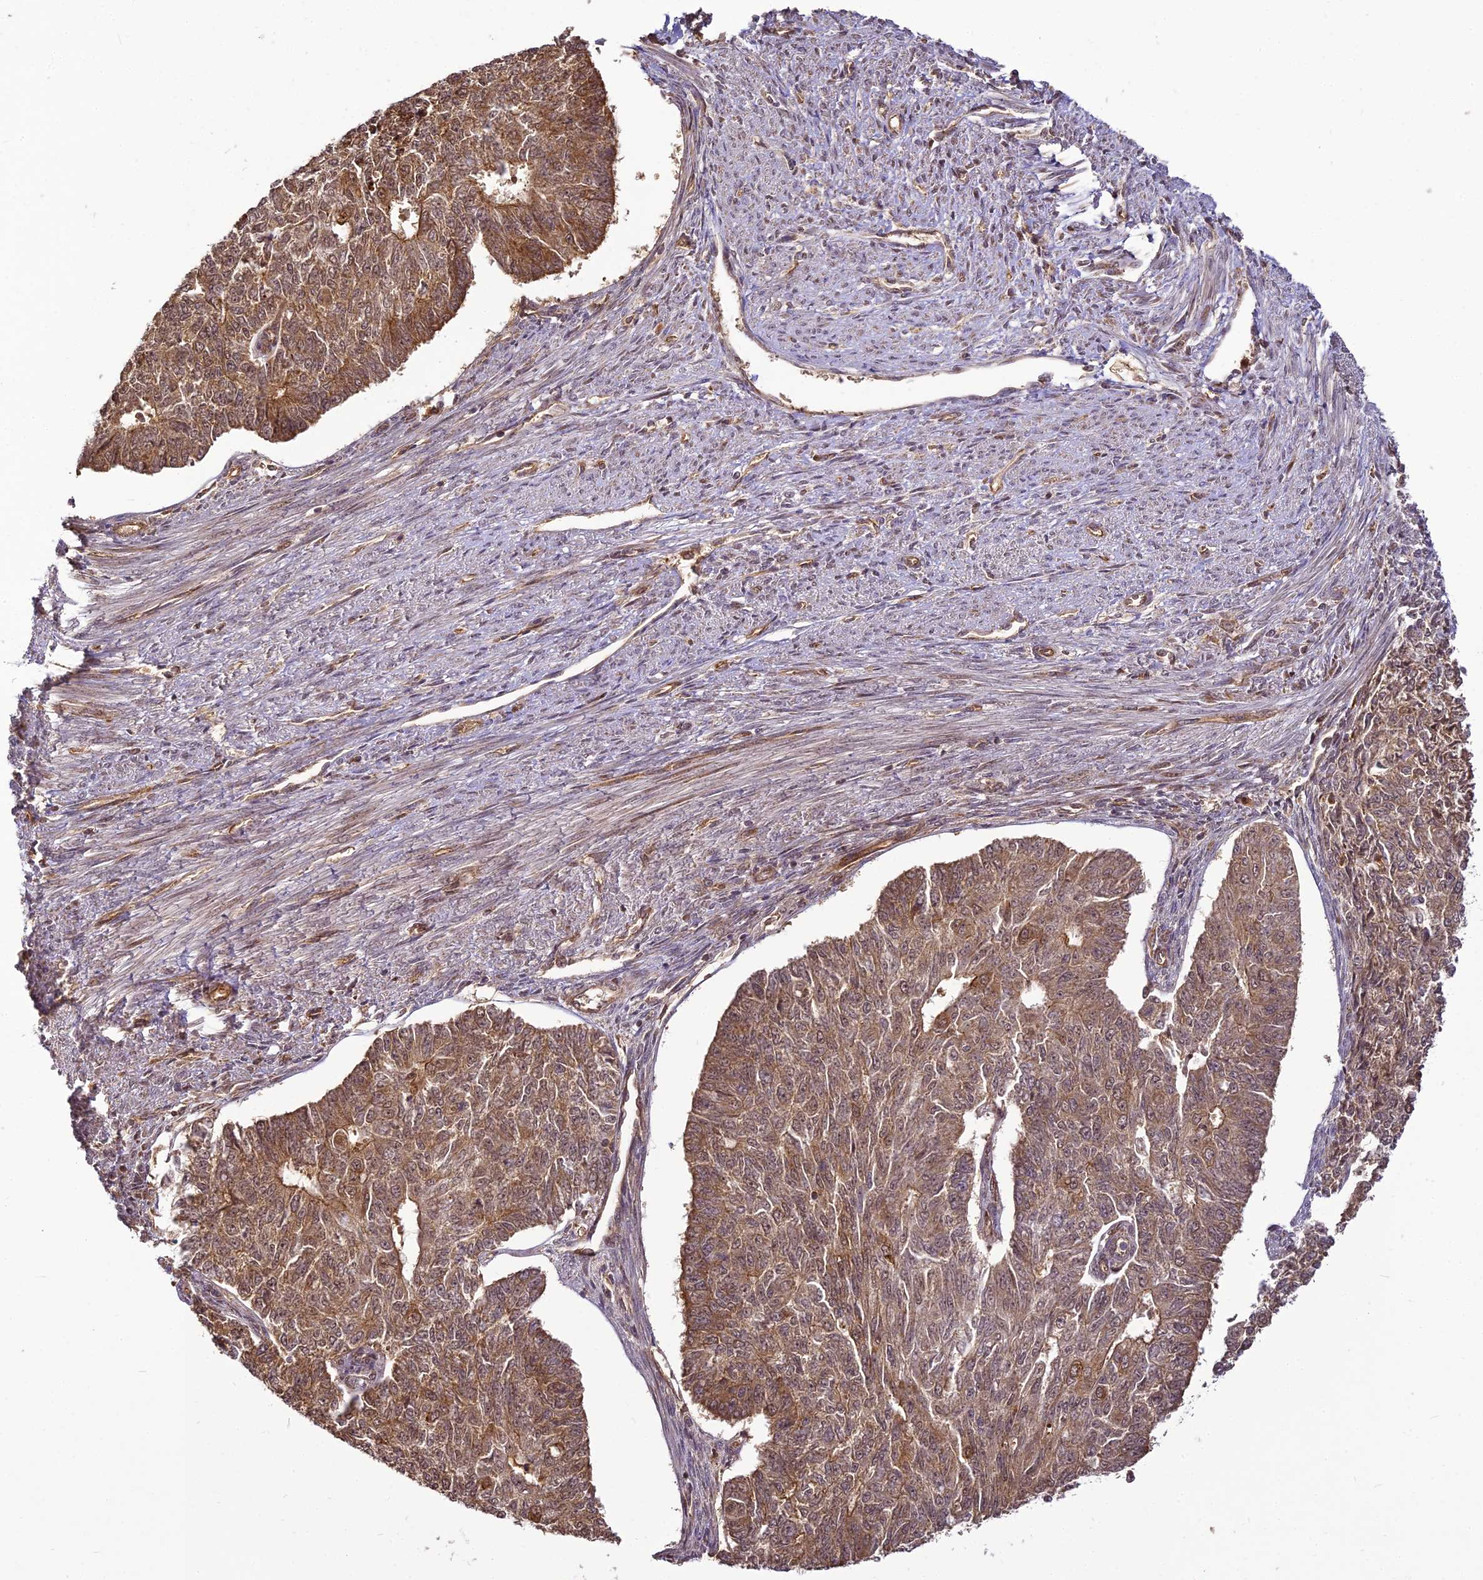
{"staining": {"intensity": "moderate", "quantity": "25%-75%", "location": "cytoplasmic/membranous"}, "tissue": "endometrial cancer", "cell_type": "Tumor cells", "image_type": "cancer", "snomed": [{"axis": "morphology", "description": "Adenocarcinoma, NOS"}, {"axis": "topography", "description": "Endometrium"}], "caption": "Endometrial cancer stained with a brown dye displays moderate cytoplasmic/membranous positive positivity in about 25%-75% of tumor cells.", "gene": "BCDIN3D", "patient": {"sex": "female", "age": 32}}